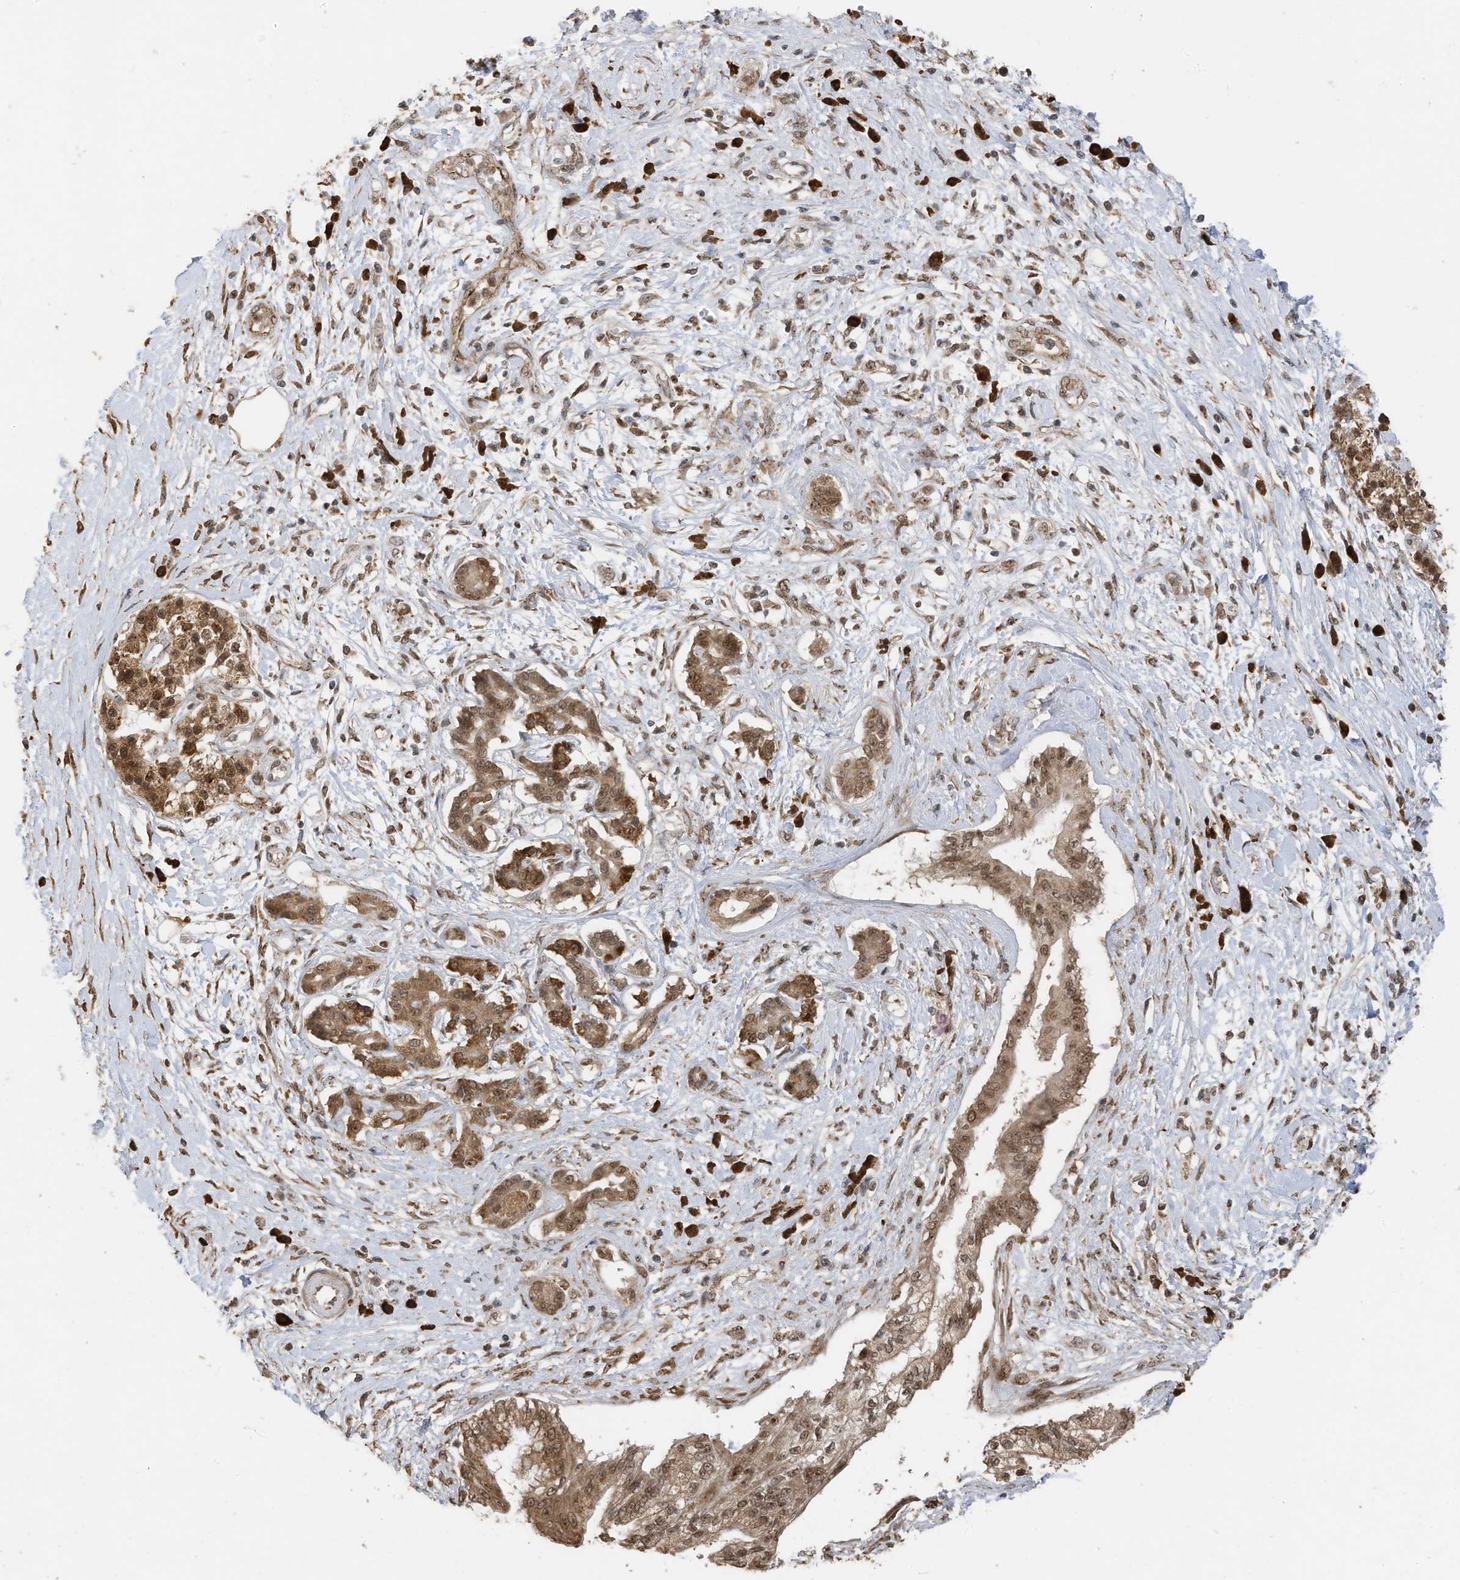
{"staining": {"intensity": "moderate", "quantity": ">75%", "location": "cytoplasmic/membranous,nuclear"}, "tissue": "pancreatic cancer", "cell_type": "Tumor cells", "image_type": "cancer", "snomed": [{"axis": "morphology", "description": "Adenocarcinoma, NOS"}, {"axis": "topography", "description": "Pancreas"}], "caption": "A histopathology image of pancreatic cancer (adenocarcinoma) stained for a protein shows moderate cytoplasmic/membranous and nuclear brown staining in tumor cells.", "gene": "ERLEC1", "patient": {"sex": "female", "age": 56}}